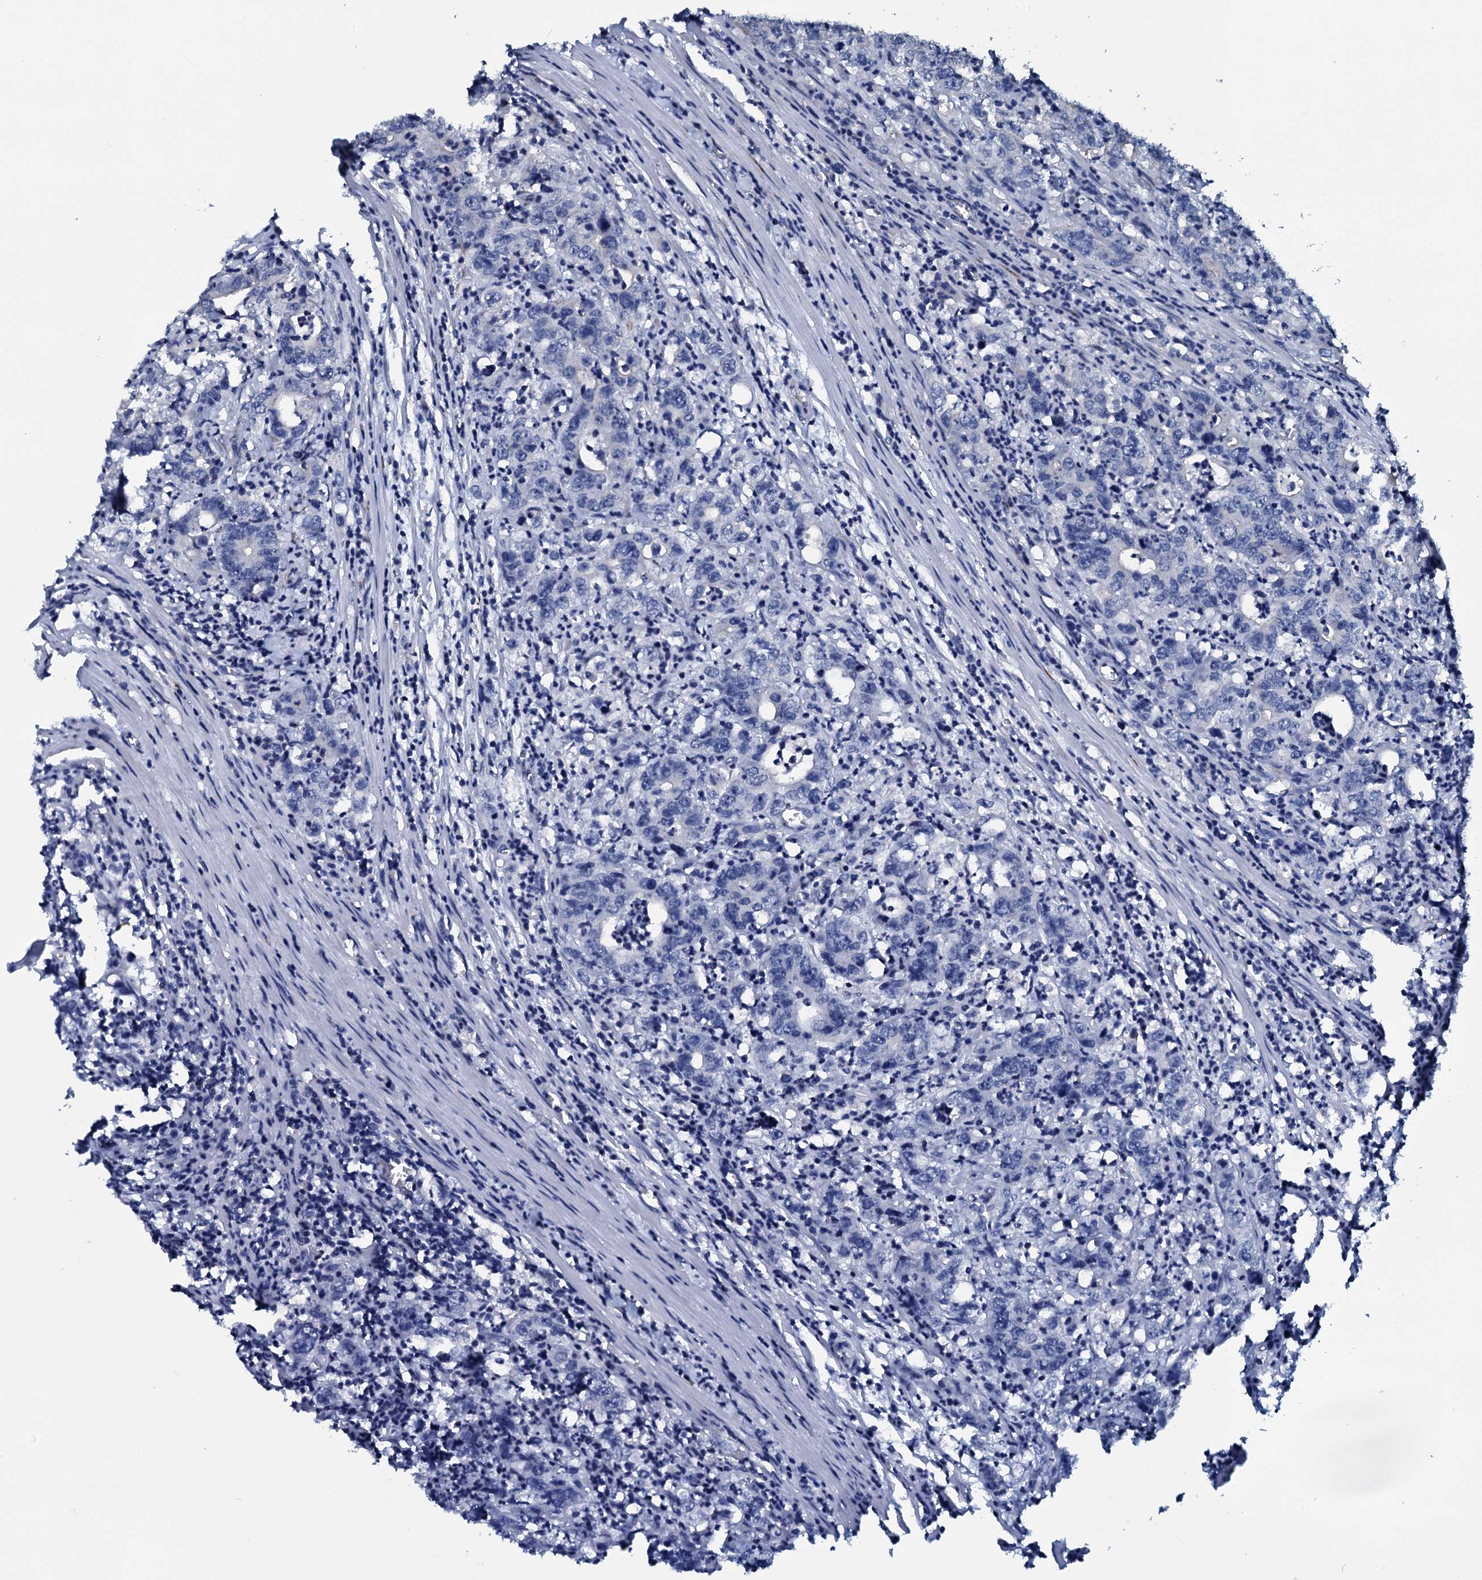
{"staining": {"intensity": "negative", "quantity": "none", "location": "none"}, "tissue": "colorectal cancer", "cell_type": "Tumor cells", "image_type": "cancer", "snomed": [{"axis": "morphology", "description": "Adenocarcinoma, NOS"}, {"axis": "topography", "description": "Colon"}], "caption": "Immunohistochemistry (IHC) of adenocarcinoma (colorectal) reveals no staining in tumor cells.", "gene": "IL12B", "patient": {"sex": "female", "age": 75}}